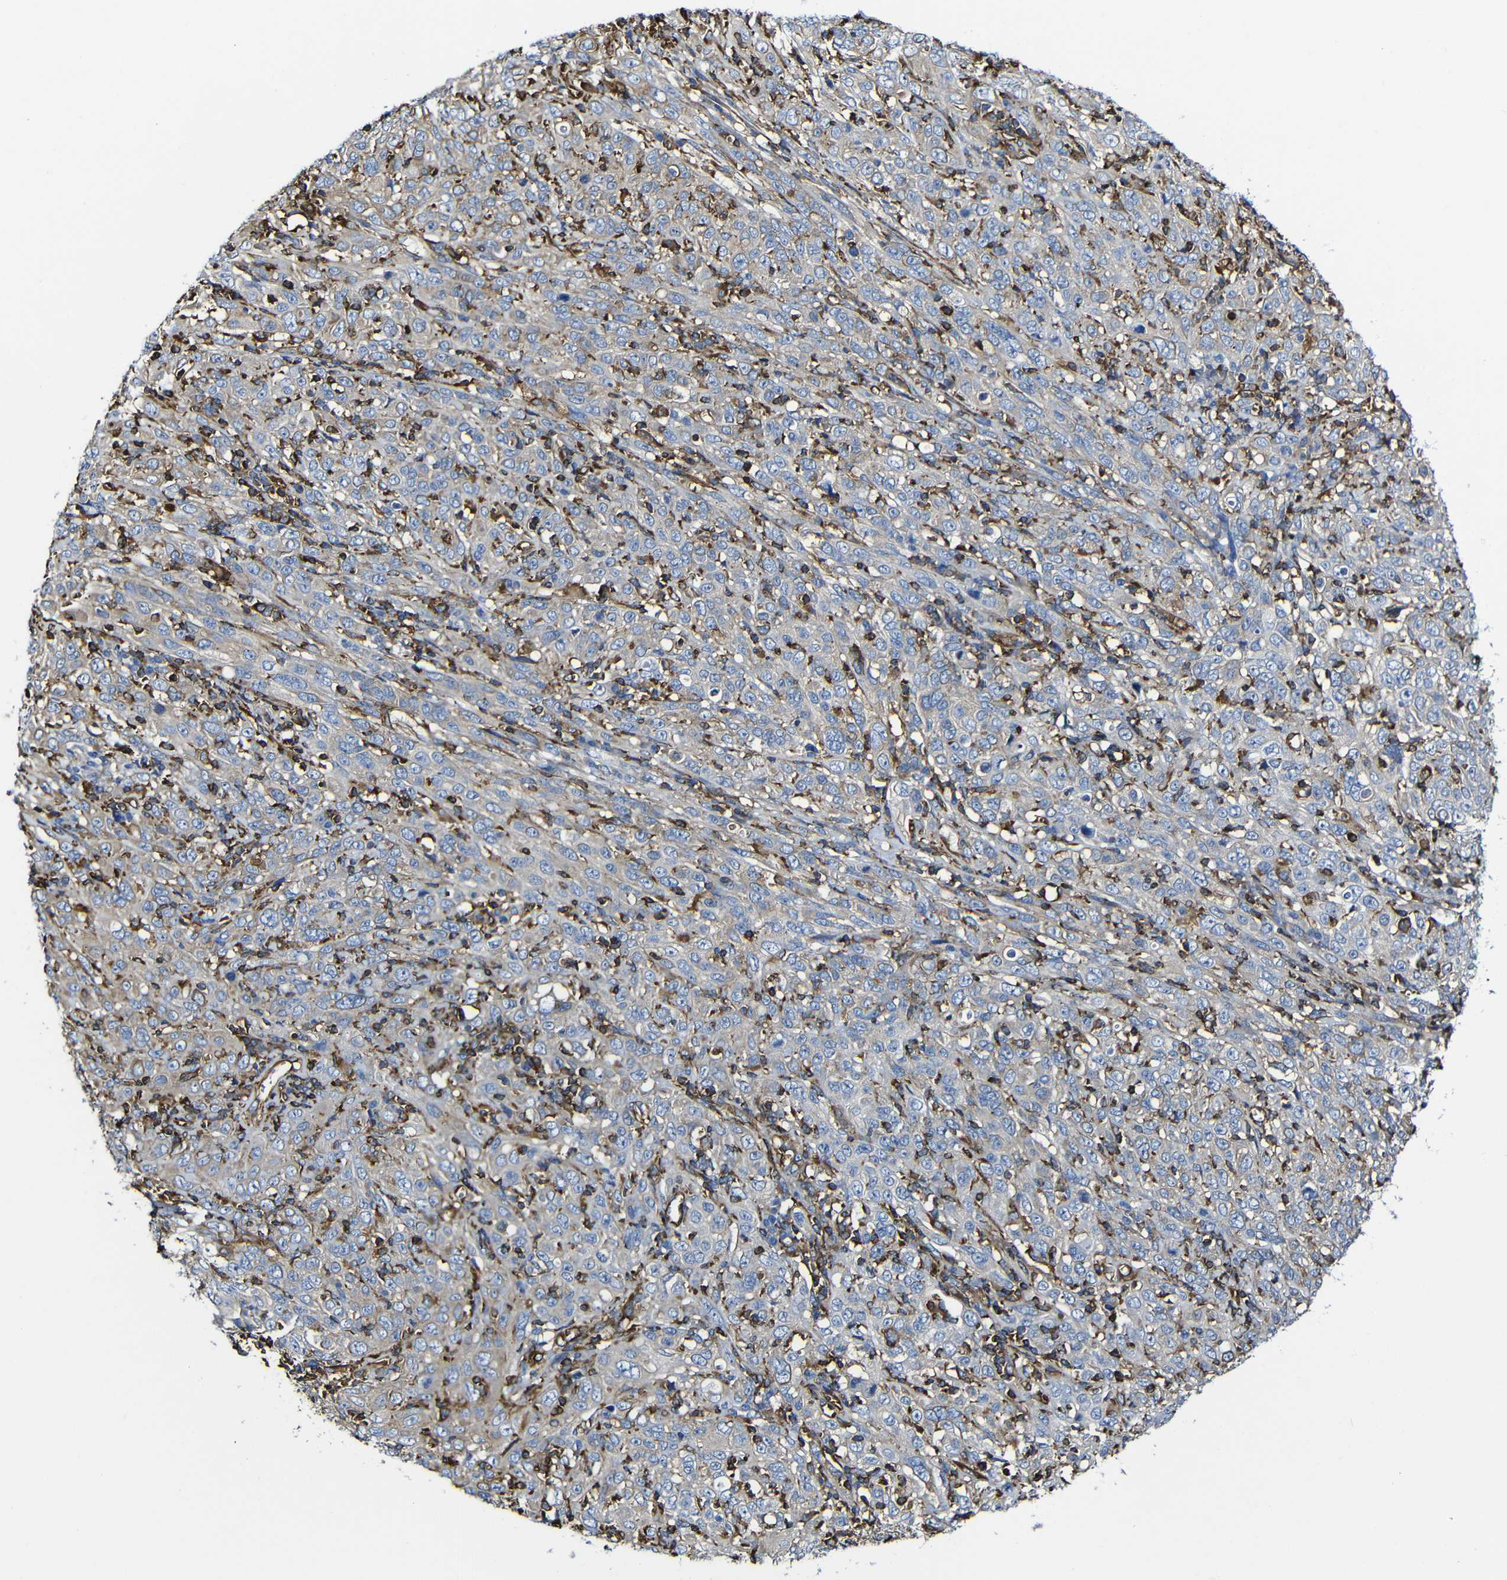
{"staining": {"intensity": "weak", "quantity": "<25%", "location": "cytoplasmic/membranous"}, "tissue": "cervical cancer", "cell_type": "Tumor cells", "image_type": "cancer", "snomed": [{"axis": "morphology", "description": "Squamous cell carcinoma, NOS"}, {"axis": "topography", "description": "Cervix"}], "caption": "Immunohistochemistry photomicrograph of human cervical squamous cell carcinoma stained for a protein (brown), which reveals no staining in tumor cells.", "gene": "MSN", "patient": {"sex": "female", "age": 46}}